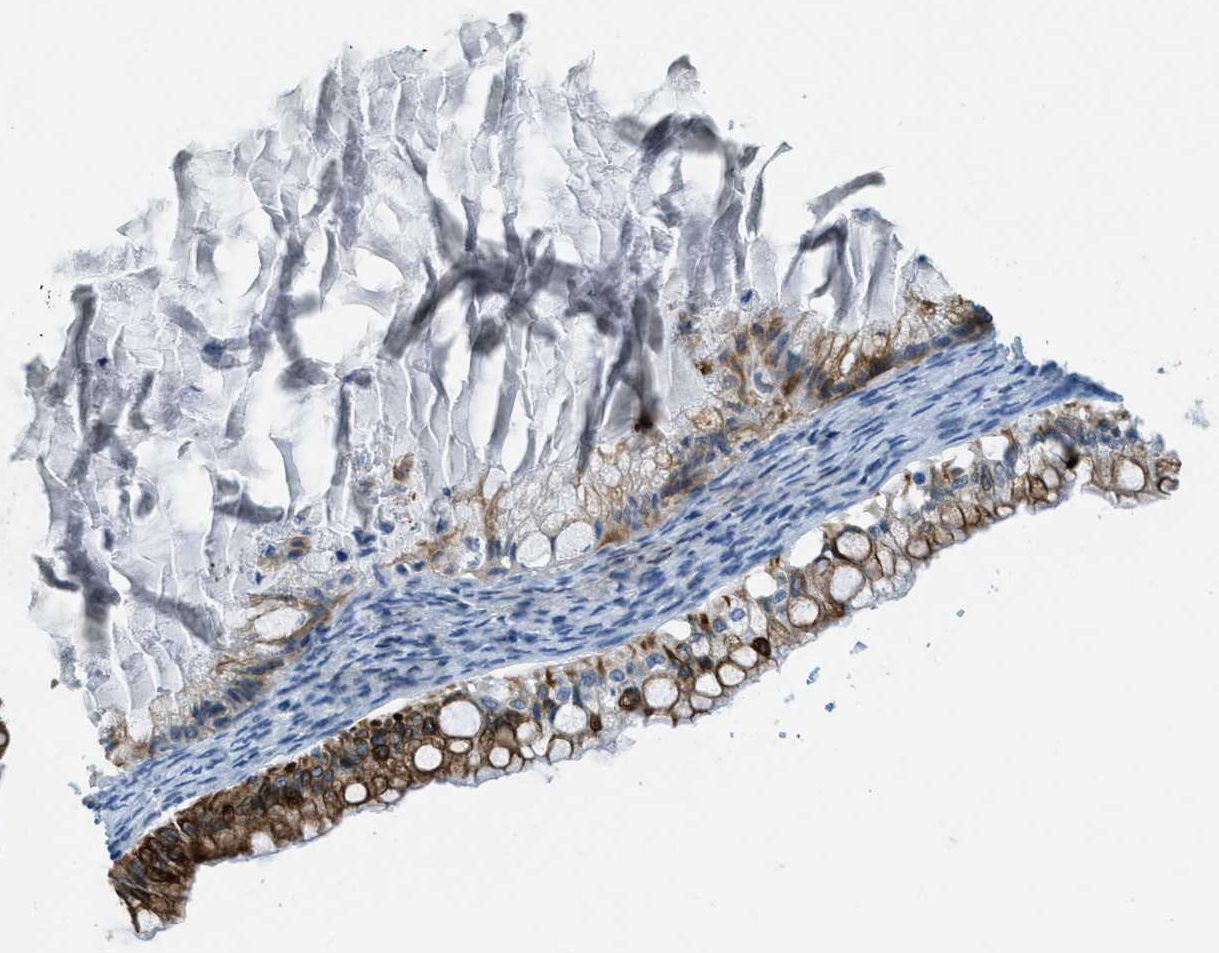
{"staining": {"intensity": "strong", "quantity": ">75%", "location": "cytoplasmic/membranous"}, "tissue": "ovarian cancer", "cell_type": "Tumor cells", "image_type": "cancer", "snomed": [{"axis": "morphology", "description": "Cystadenocarcinoma, mucinous, NOS"}, {"axis": "topography", "description": "Ovary"}], "caption": "Mucinous cystadenocarcinoma (ovarian) stained with a brown dye reveals strong cytoplasmic/membranous positive expression in about >75% of tumor cells.", "gene": "KLHL8", "patient": {"sex": "female", "age": 57}}